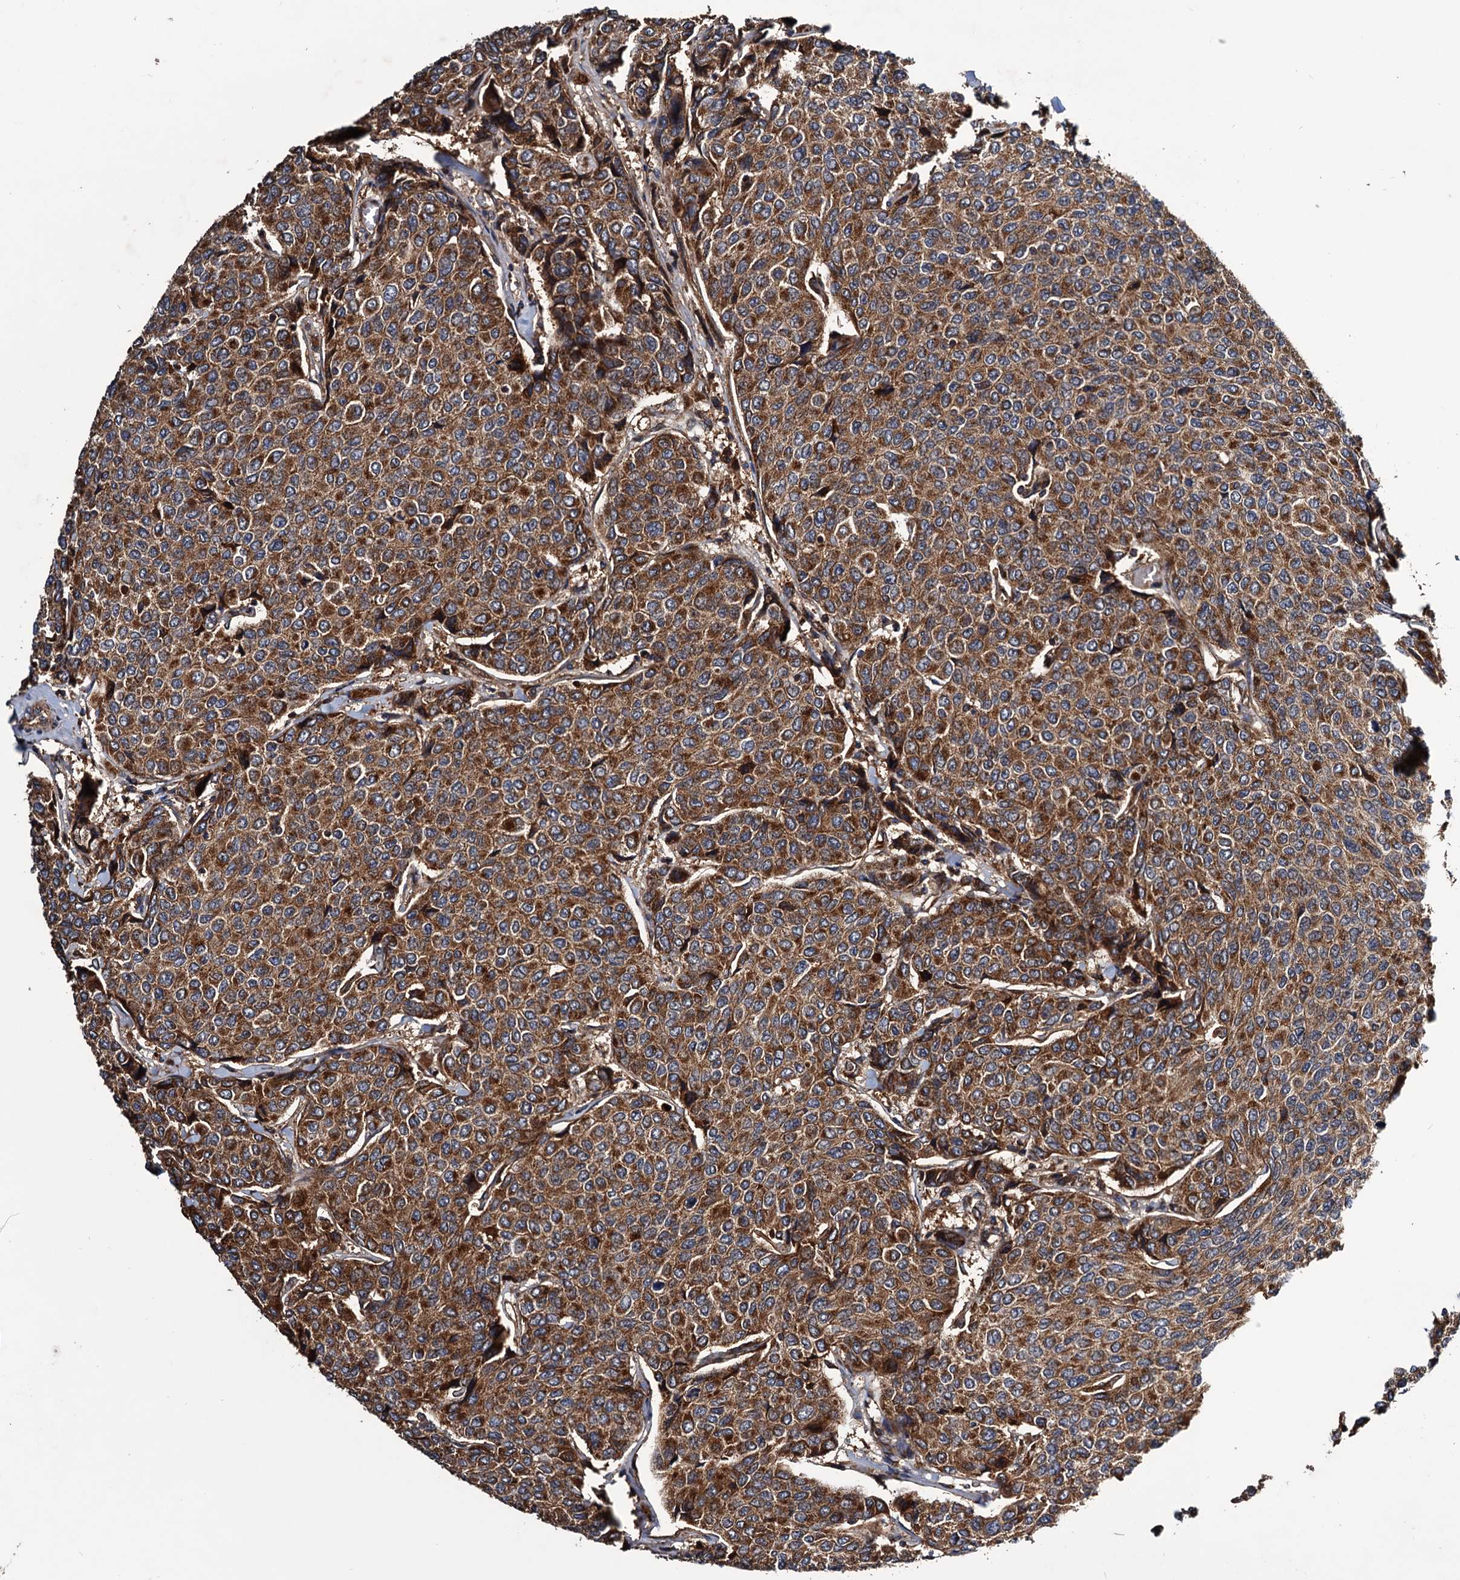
{"staining": {"intensity": "strong", "quantity": ">75%", "location": "cytoplasmic/membranous"}, "tissue": "breast cancer", "cell_type": "Tumor cells", "image_type": "cancer", "snomed": [{"axis": "morphology", "description": "Duct carcinoma"}, {"axis": "topography", "description": "Breast"}], "caption": "Immunohistochemistry of breast intraductal carcinoma demonstrates high levels of strong cytoplasmic/membranous staining in approximately >75% of tumor cells.", "gene": "MRPL42", "patient": {"sex": "female", "age": 55}}